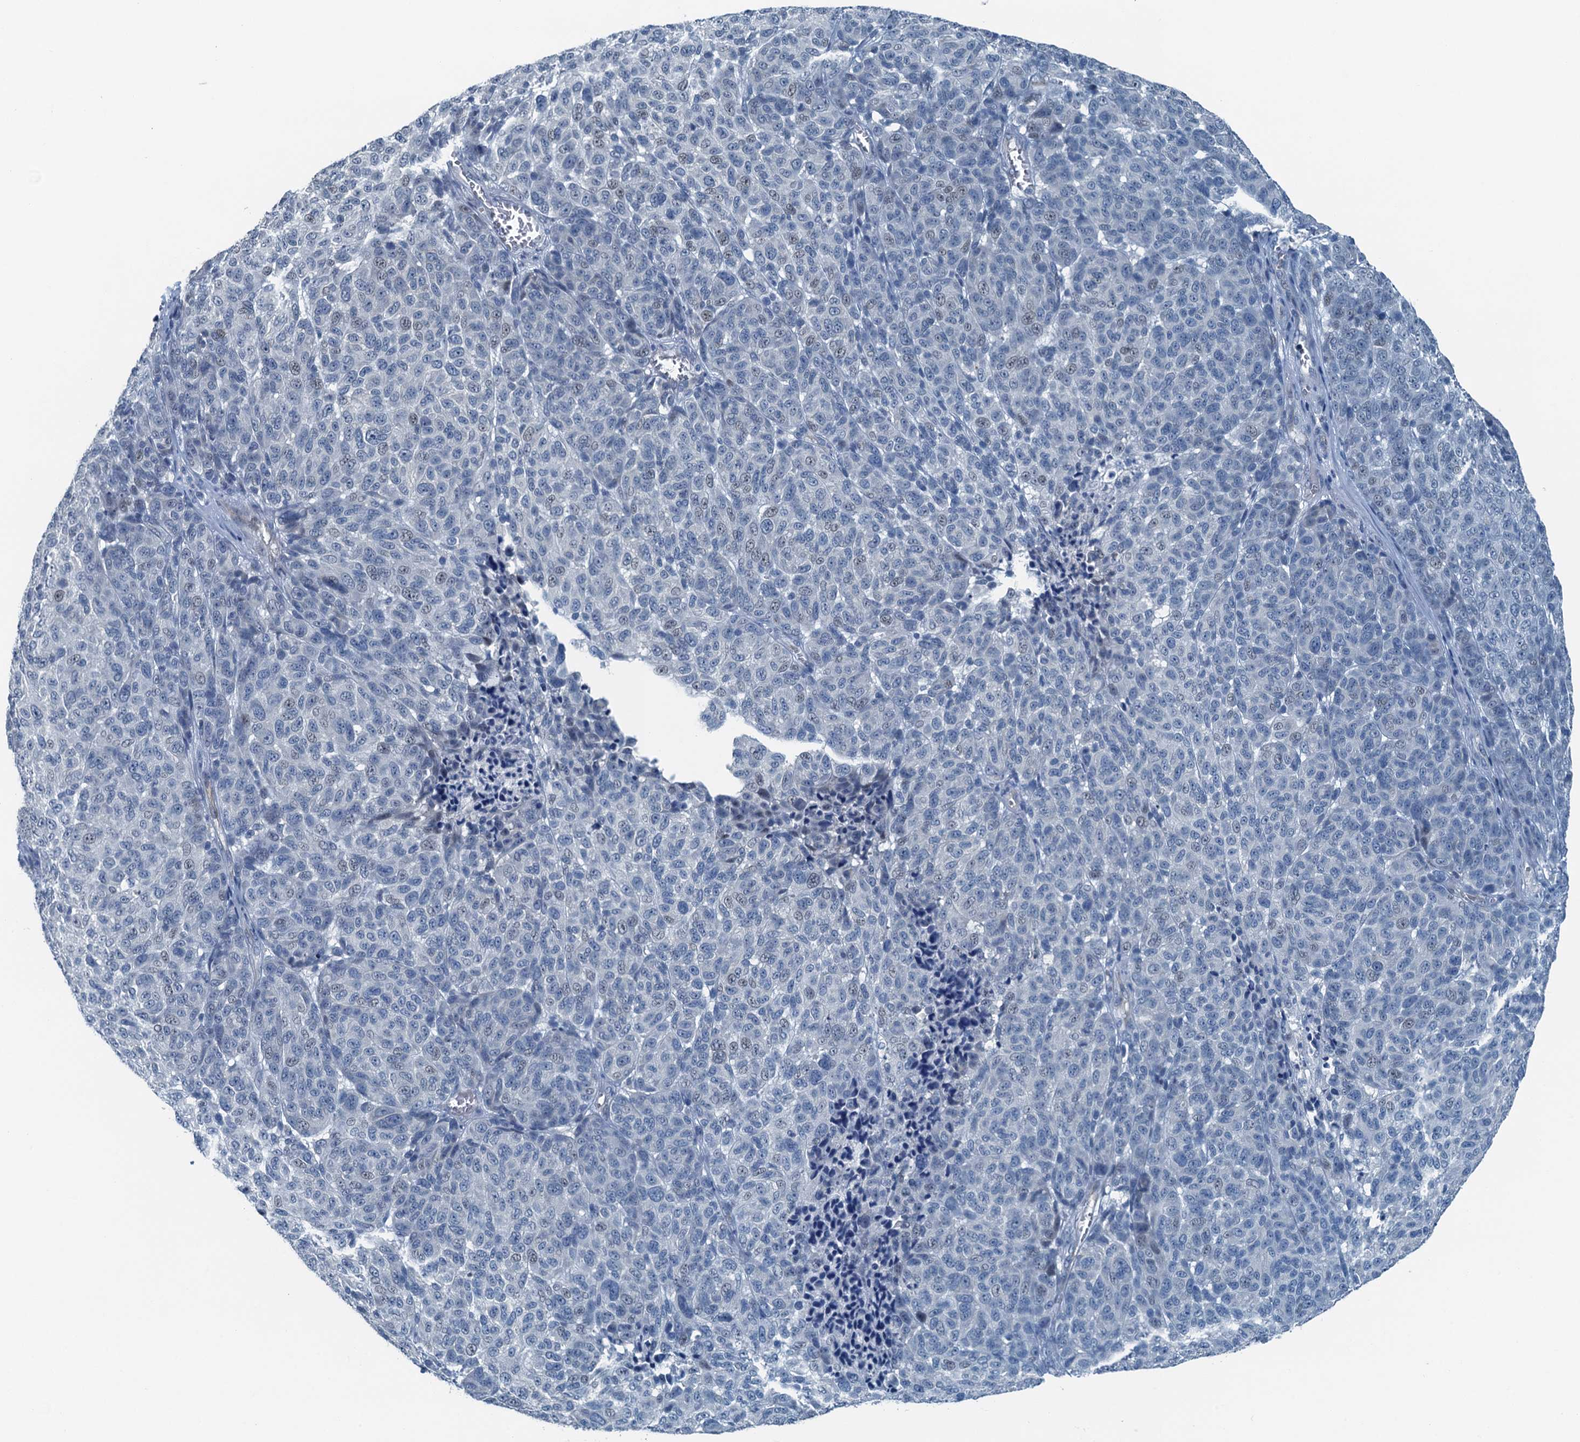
{"staining": {"intensity": "negative", "quantity": "none", "location": "none"}, "tissue": "melanoma", "cell_type": "Tumor cells", "image_type": "cancer", "snomed": [{"axis": "morphology", "description": "Malignant melanoma, NOS"}, {"axis": "topography", "description": "Skin"}], "caption": "This is an IHC image of melanoma. There is no staining in tumor cells.", "gene": "GFOD2", "patient": {"sex": "male", "age": 49}}